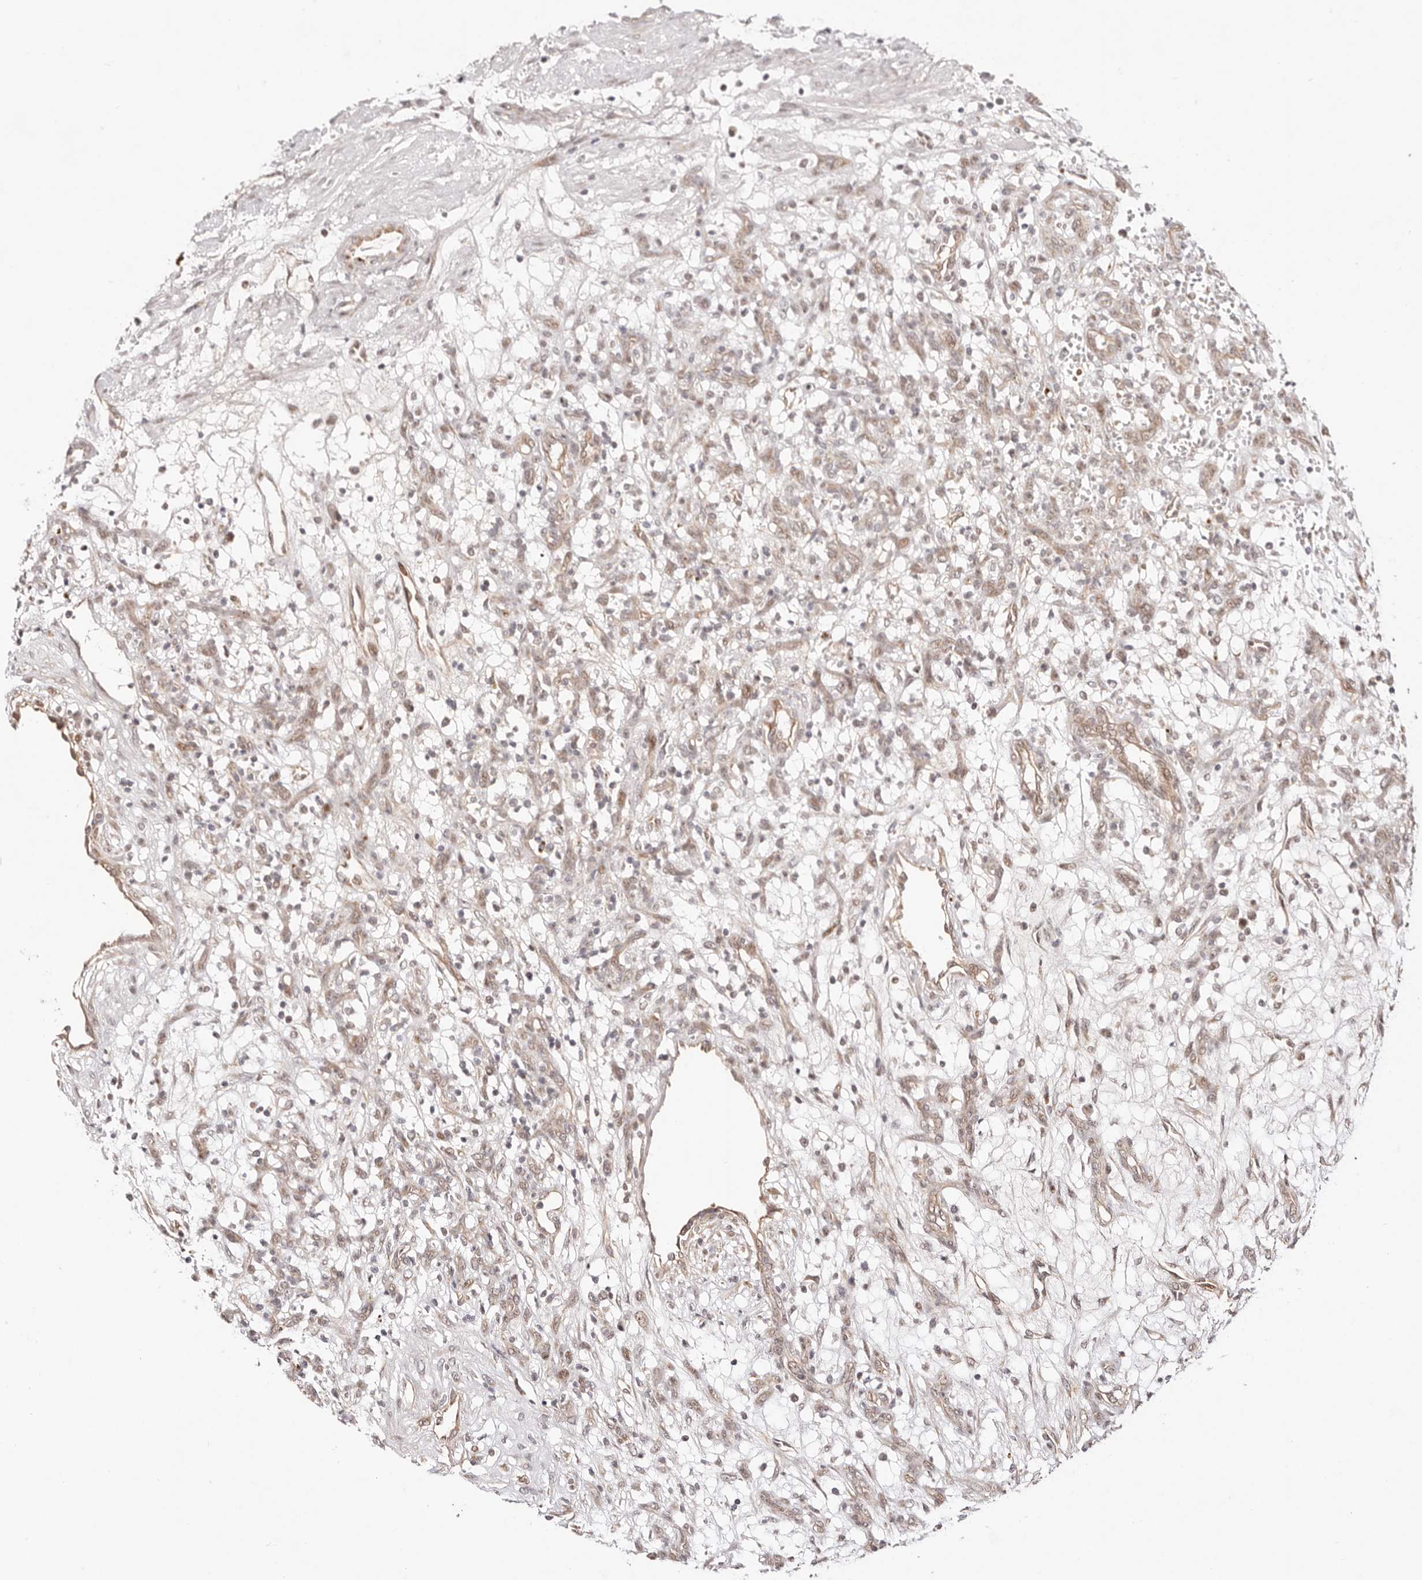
{"staining": {"intensity": "negative", "quantity": "none", "location": "none"}, "tissue": "renal cancer", "cell_type": "Tumor cells", "image_type": "cancer", "snomed": [{"axis": "morphology", "description": "Adenocarcinoma, NOS"}, {"axis": "topography", "description": "Kidney"}], "caption": "Tumor cells are negative for brown protein staining in renal cancer (adenocarcinoma).", "gene": "WRN", "patient": {"sex": "female", "age": 57}}